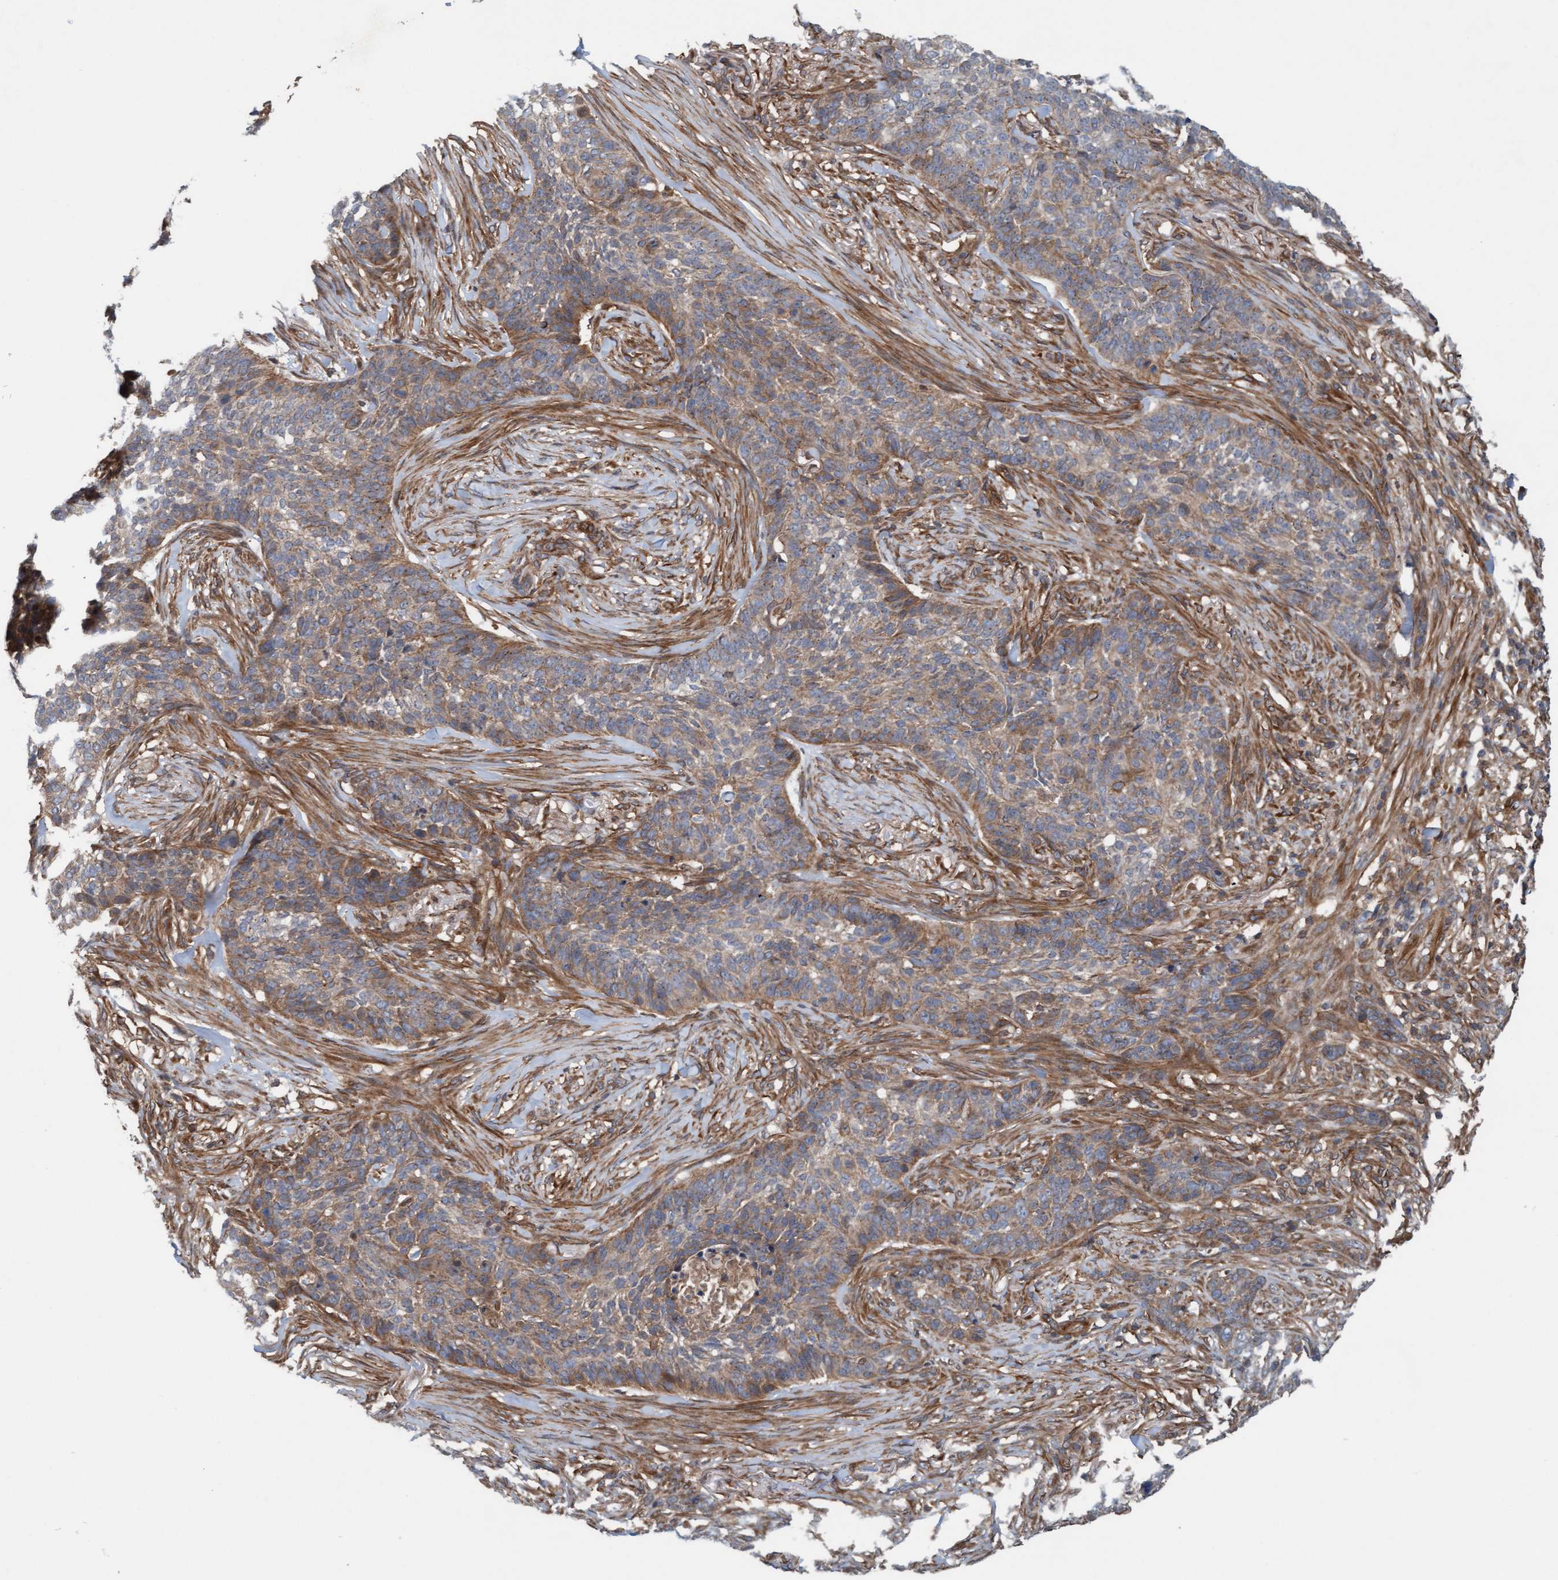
{"staining": {"intensity": "moderate", "quantity": ">75%", "location": "cytoplasmic/membranous"}, "tissue": "skin cancer", "cell_type": "Tumor cells", "image_type": "cancer", "snomed": [{"axis": "morphology", "description": "Basal cell carcinoma"}, {"axis": "topography", "description": "Skin"}], "caption": "Skin basal cell carcinoma was stained to show a protein in brown. There is medium levels of moderate cytoplasmic/membranous positivity in approximately >75% of tumor cells. (DAB IHC with brightfield microscopy, high magnification).", "gene": "ERAL1", "patient": {"sex": "male", "age": 85}}